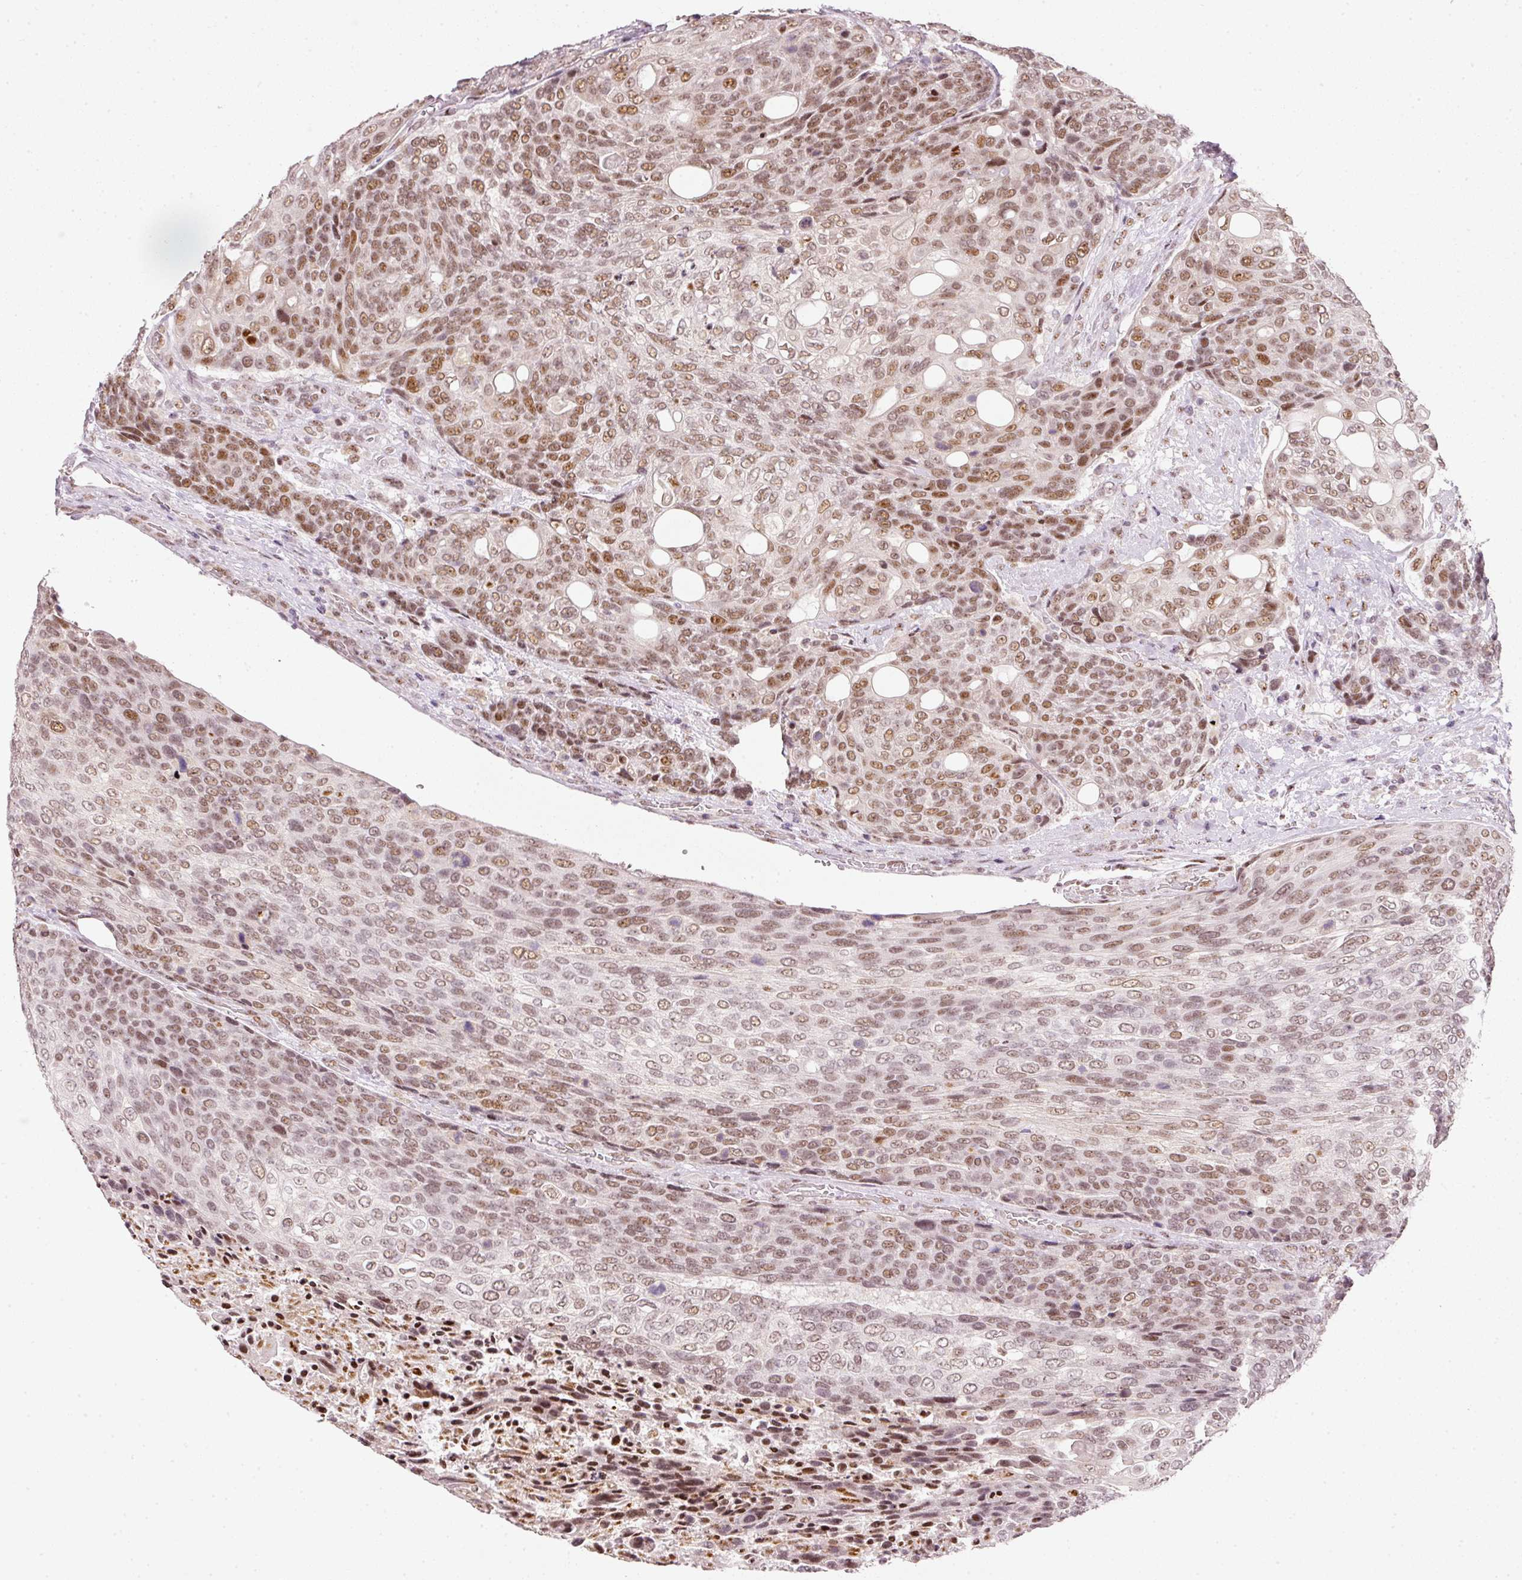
{"staining": {"intensity": "moderate", "quantity": ">75%", "location": "nuclear"}, "tissue": "urothelial cancer", "cell_type": "Tumor cells", "image_type": "cancer", "snomed": [{"axis": "morphology", "description": "Urothelial carcinoma, High grade"}, {"axis": "topography", "description": "Urinary bladder"}], "caption": "A brown stain shows moderate nuclear expression of a protein in urothelial cancer tumor cells.", "gene": "FSTL3", "patient": {"sex": "female", "age": 70}}